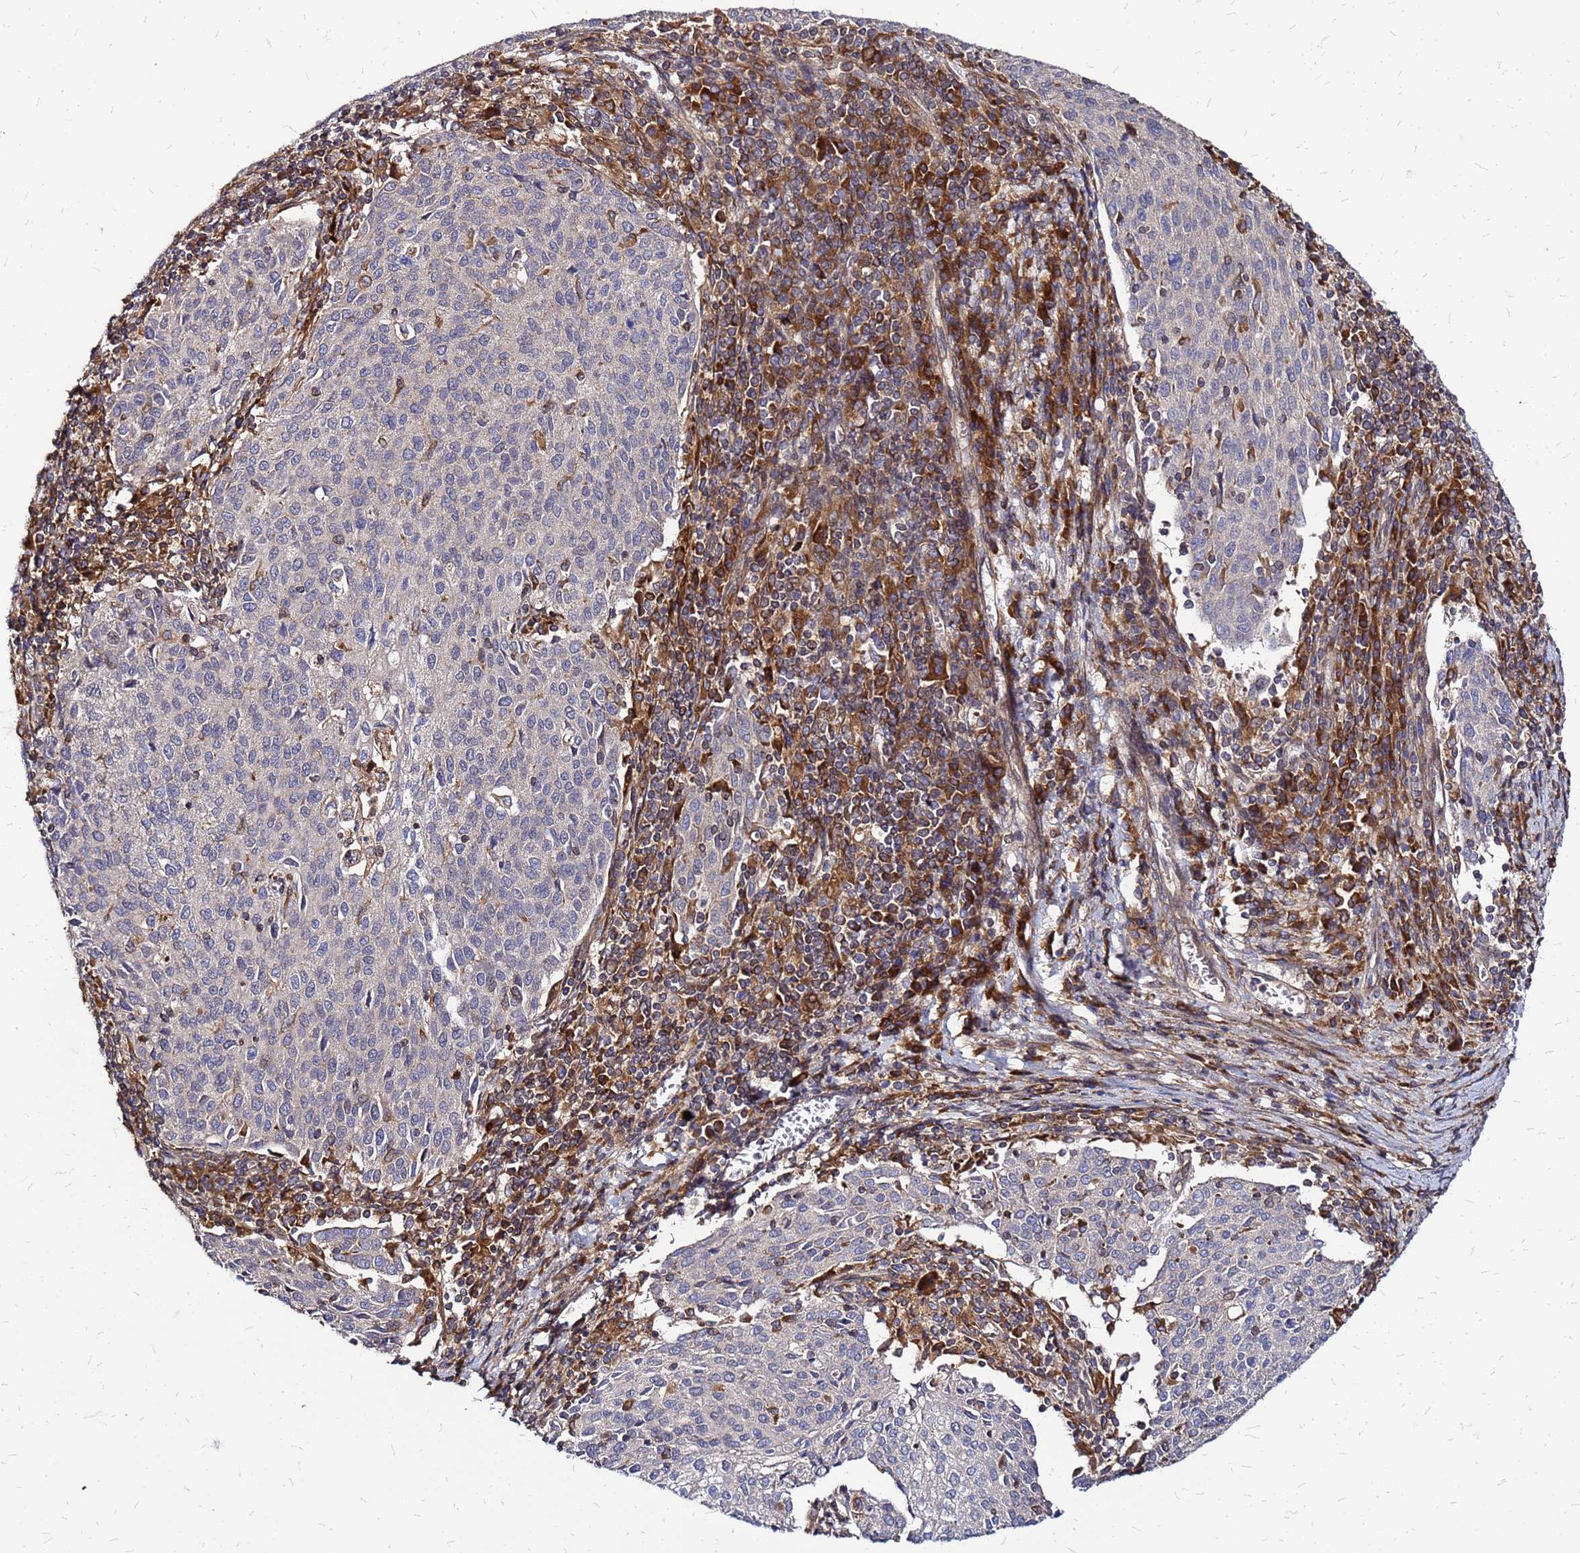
{"staining": {"intensity": "negative", "quantity": "none", "location": "none"}, "tissue": "cervical cancer", "cell_type": "Tumor cells", "image_type": "cancer", "snomed": [{"axis": "morphology", "description": "Squamous cell carcinoma, NOS"}, {"axis": "topography", "description": "Cervix"}], "caption": "Tumor cells are negative for protein expression in human cervical cancer.", "gene": "CYBC1", "patient": {"sex": "female", "age": 46}}